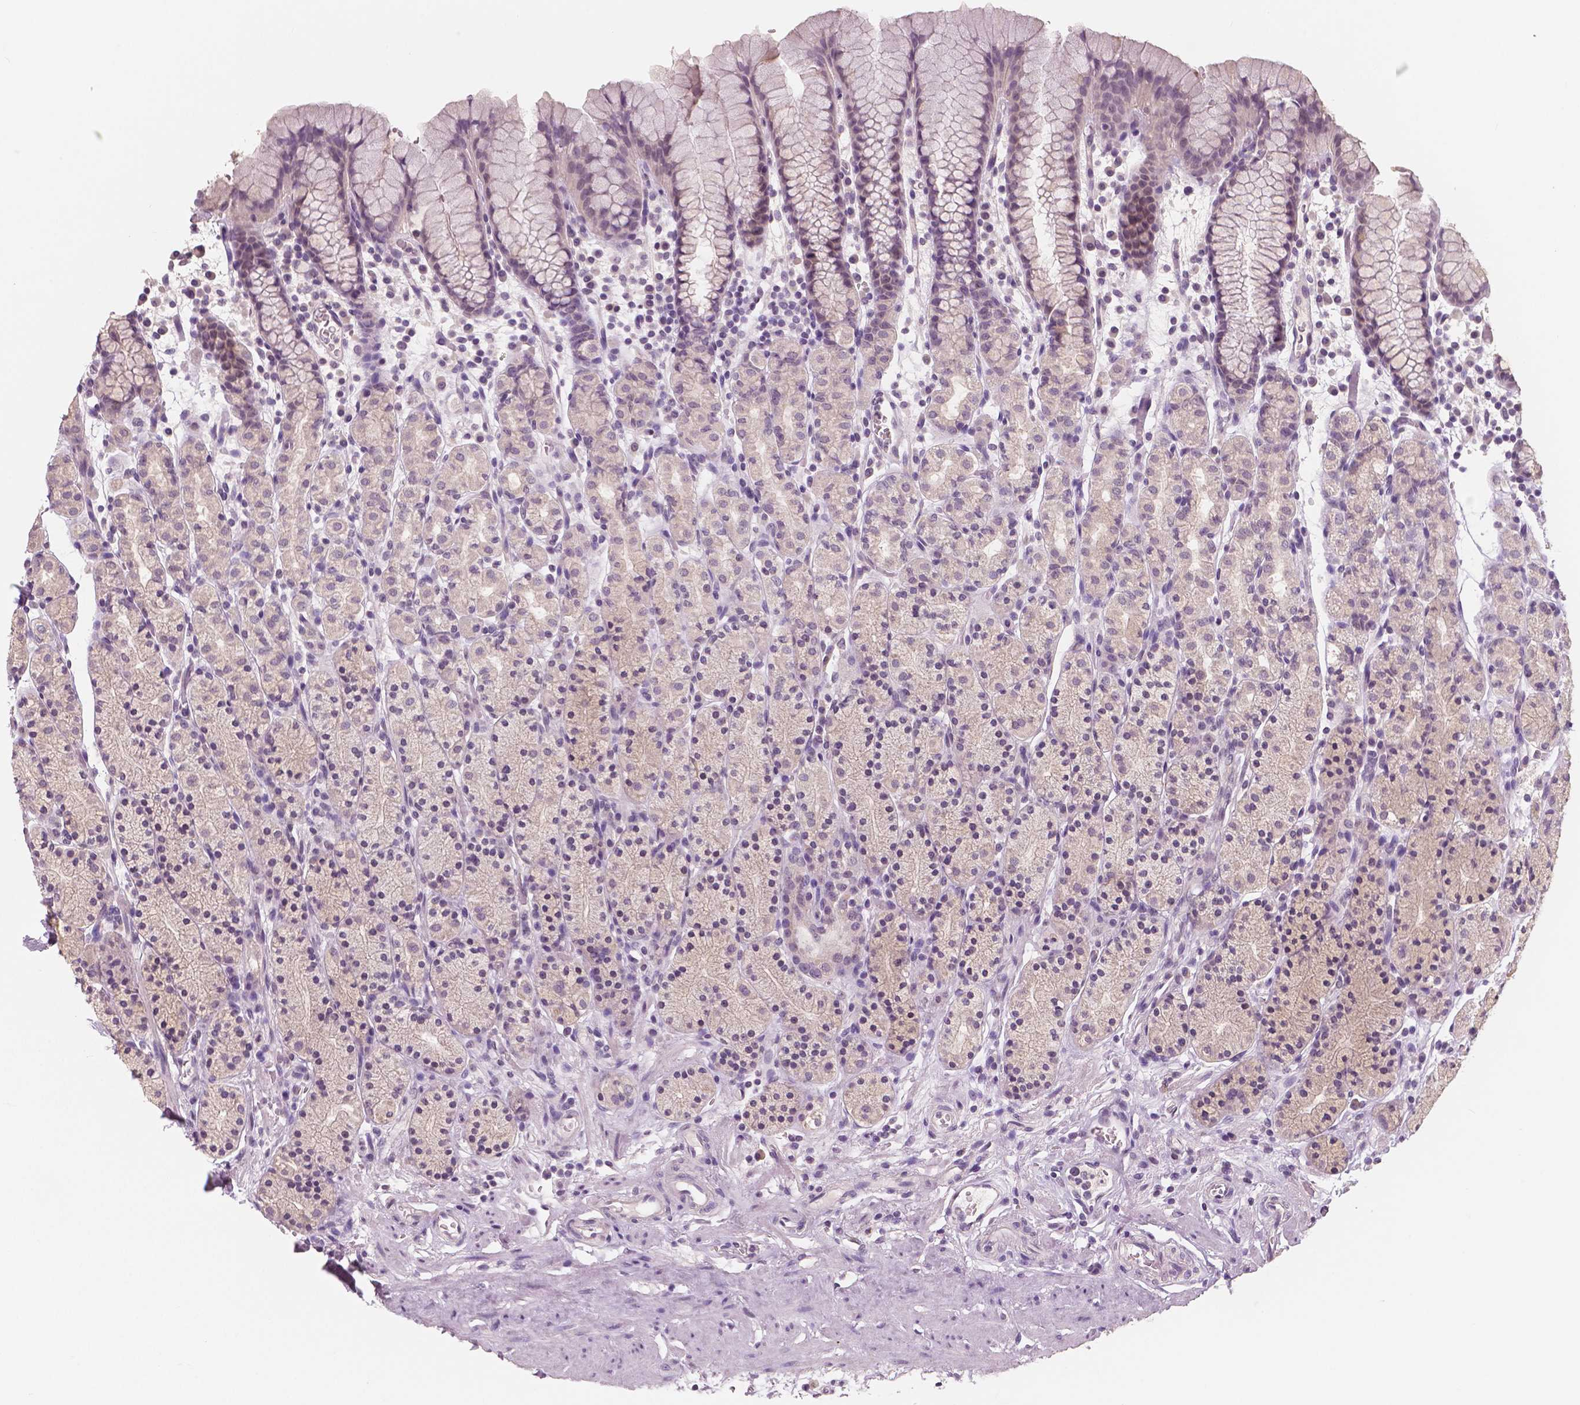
{"staining": {"intensity": "negative", "quantity": "none", "location": "none"}, "tissue": "stomach", "cell_type": "Glandular cells", "image_type": "normal", "snomed": [{"axis": "morphology", "description": "Normal tissue, NOS"}, {"axis": "topography", "description": "Stomach, upper"}, {"axis": "topography", "description": "Stomach"}], "caption": "The immunohistochemistry (IHC) micrograph has no significant positivity in glandular cells of stomach.", "gene": "RNASE7", "patient": {"sex": "male", "age": 62}}